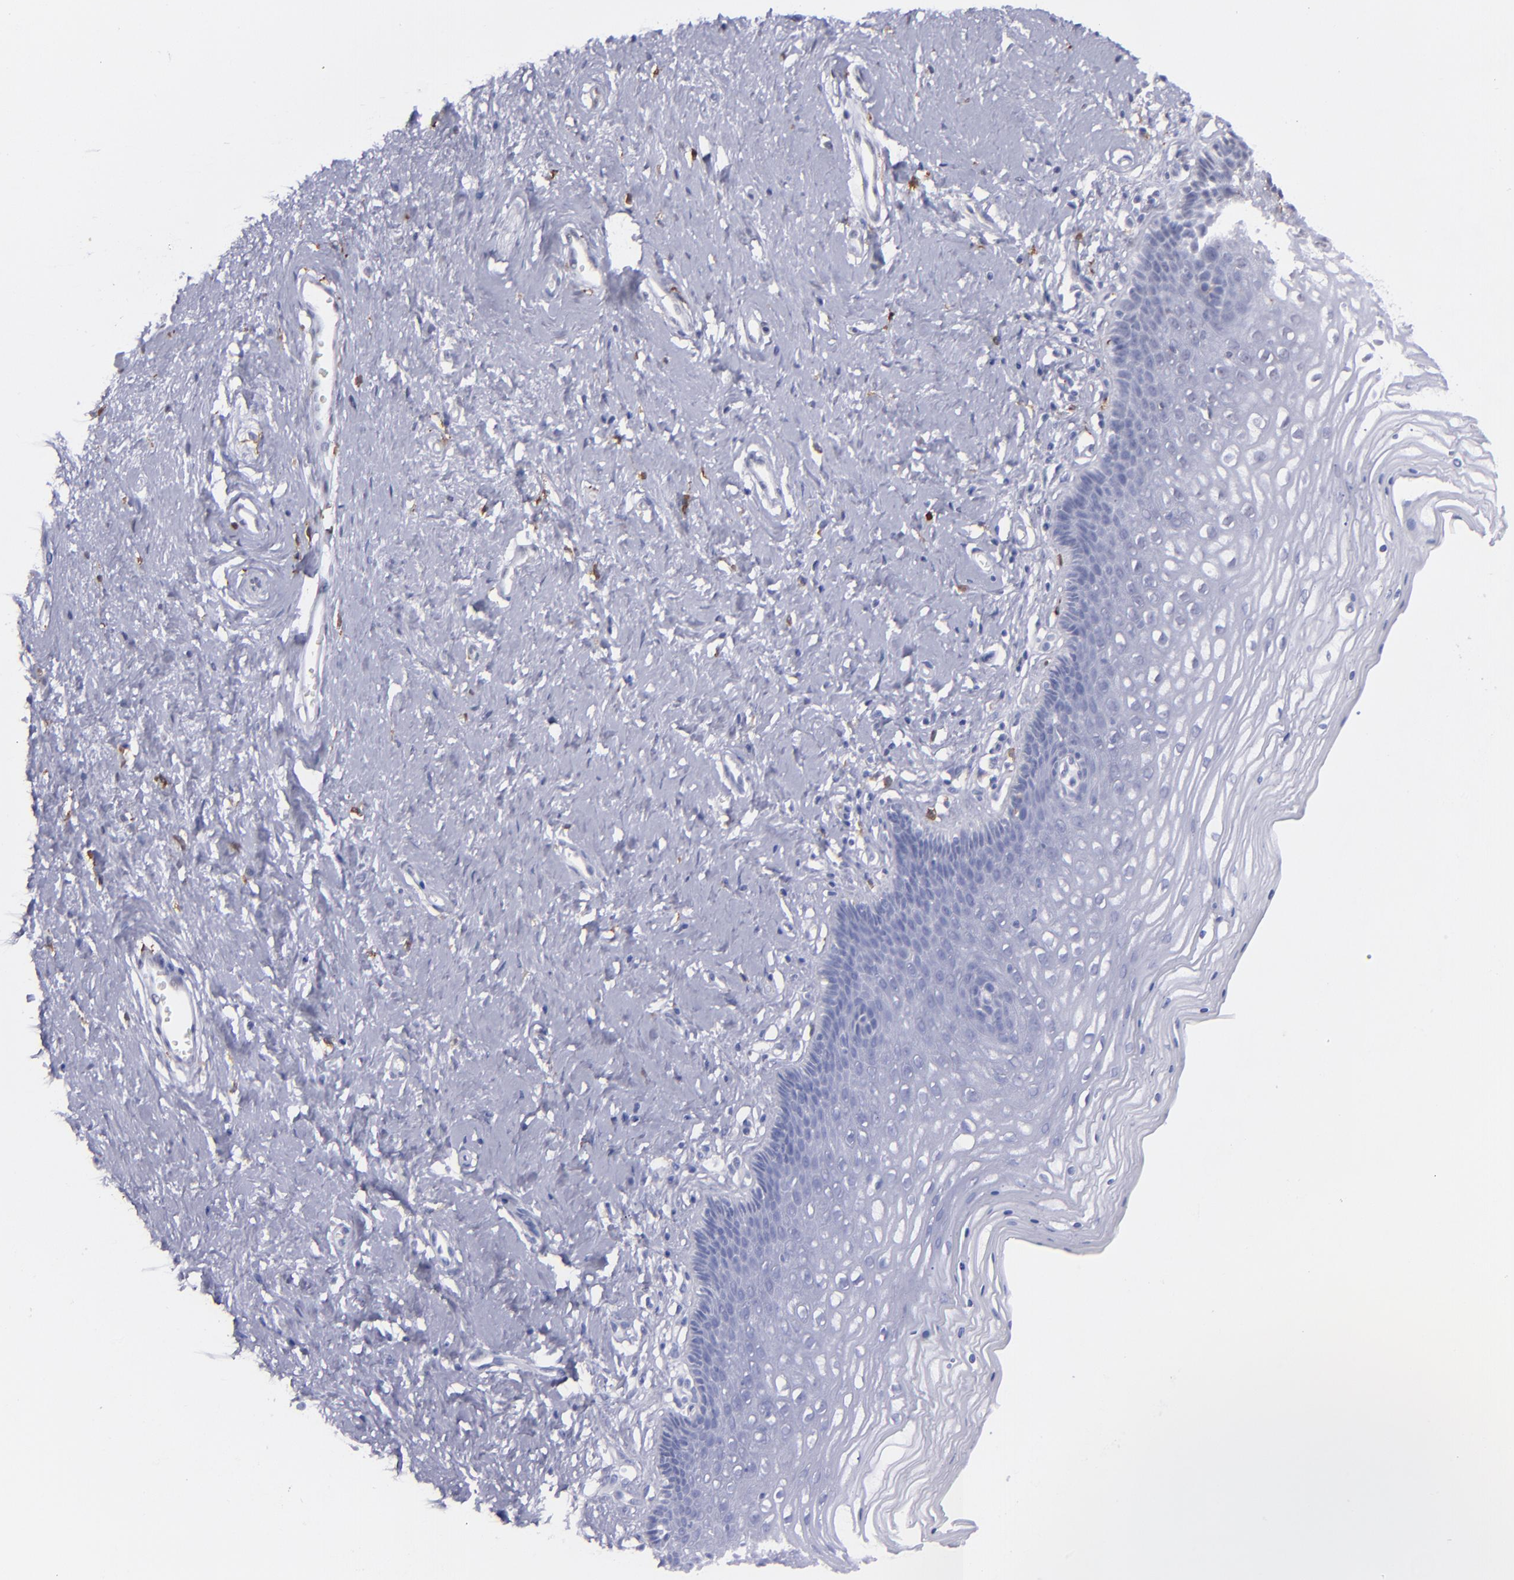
{"staining": {"intensity": "negative", "quantity": "none", "location": "none"}, "tissue": "cervix", "cell_type": "Glandular cells", "image_type": "normal", "snomed": [{"axis": "morphology", "description": "Normal tissue, NOS"}, {"axis": "topography", "description": "Cervix"}], "caption": "The photomicrograph displays no staining of glandular cells in normal cervix.", "gene": "NCF2", "patient": {"sex": "female", "age": 39}}